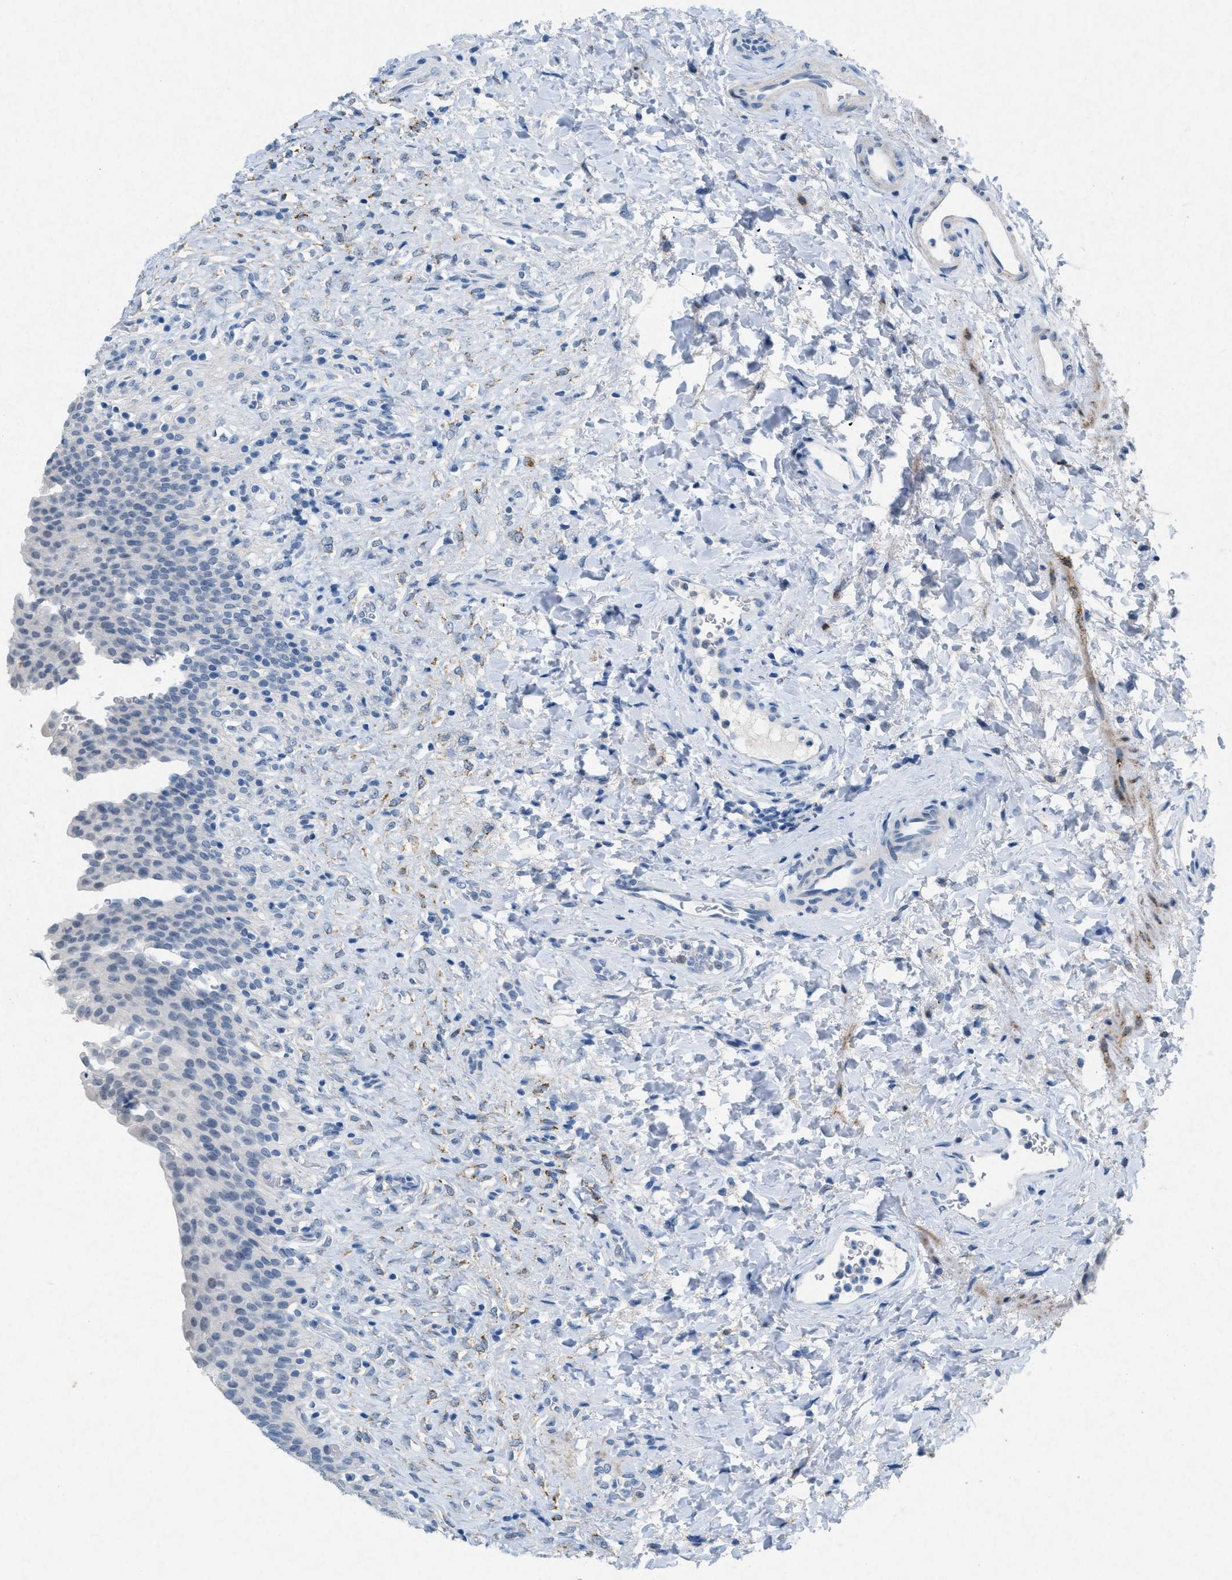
{"staining": {"intensity": "negative", "quantity": "none", "location": "none"}, "tissue": "urinary bladder", "cell_type": "Urothelial cells", "image_type": "normal", "snomed": [{"axis": "morphology", "description": "Urothelial carcinoma, High grade"}, {"axis": "topography", "description": "Urinary bladder"}], "caption": "There is no significant staining in urothelial cells of urinary bladder. (Stains: DAB (3,3'-diaminobenzidine) immunohistochemistry (IHC) with hematoxylin counter stain, Microscopy: brightfield microscopy at high magnification).", "gene": "TASOR", "patient": {"sex": "male", "age": 46}}